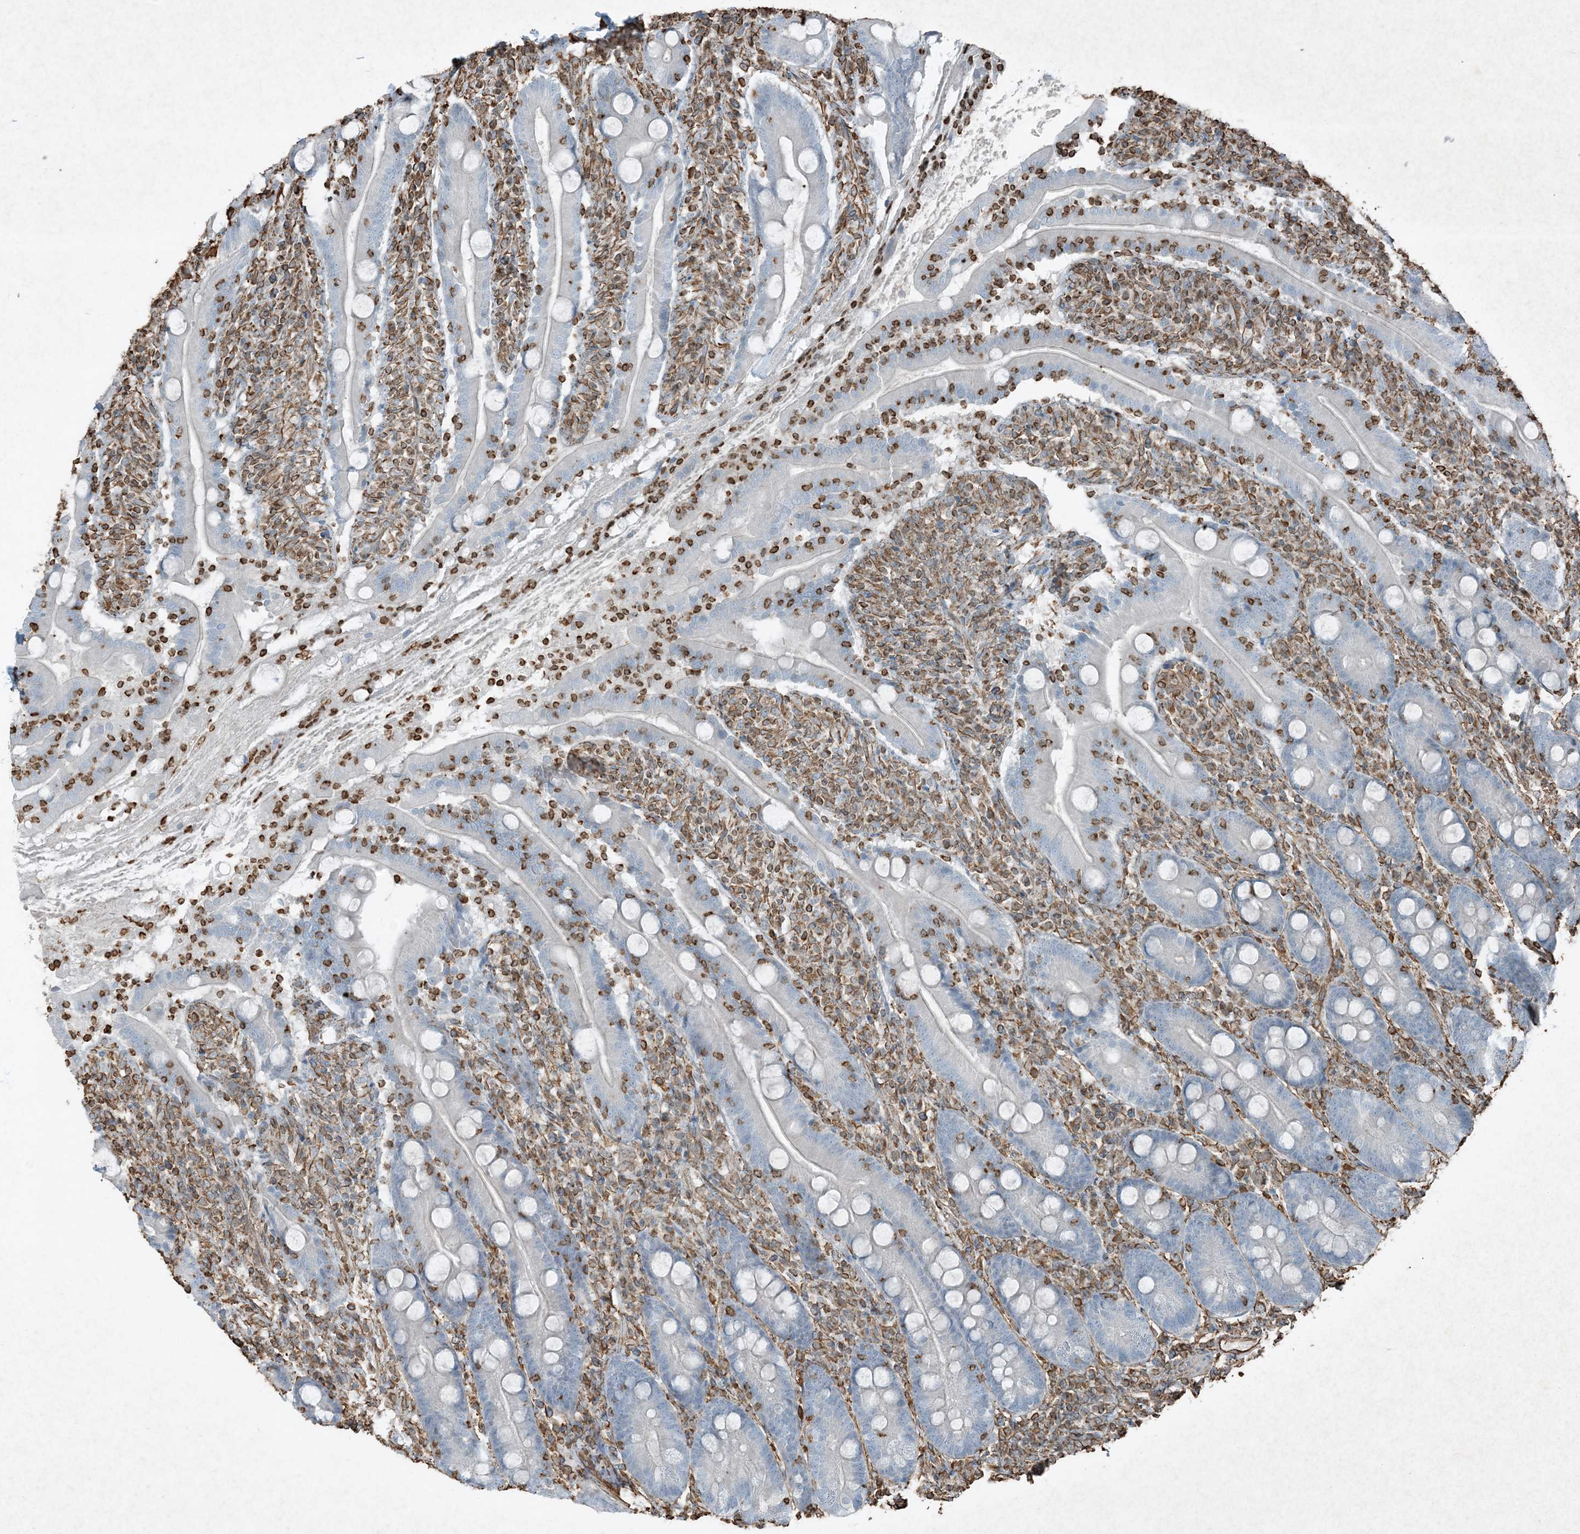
{"staining": {"intensity": "negative", "quantity": "none", "location": "none"}, "tissue": "duodenum", "cell_type": "Glandular cells", "image_type": "normal", "snomed": [{"axis": "morphology", "description": "Normal tissue, NOS"}, {"axis": "topography", "description": "Duodenum"}], "caption": "The immunohistochemistry (IHC) photomicrograph has no significant staining in glandular cells of duodenum.", "gene": "RYK", "patient": {"sex": "male", "age": 35}}